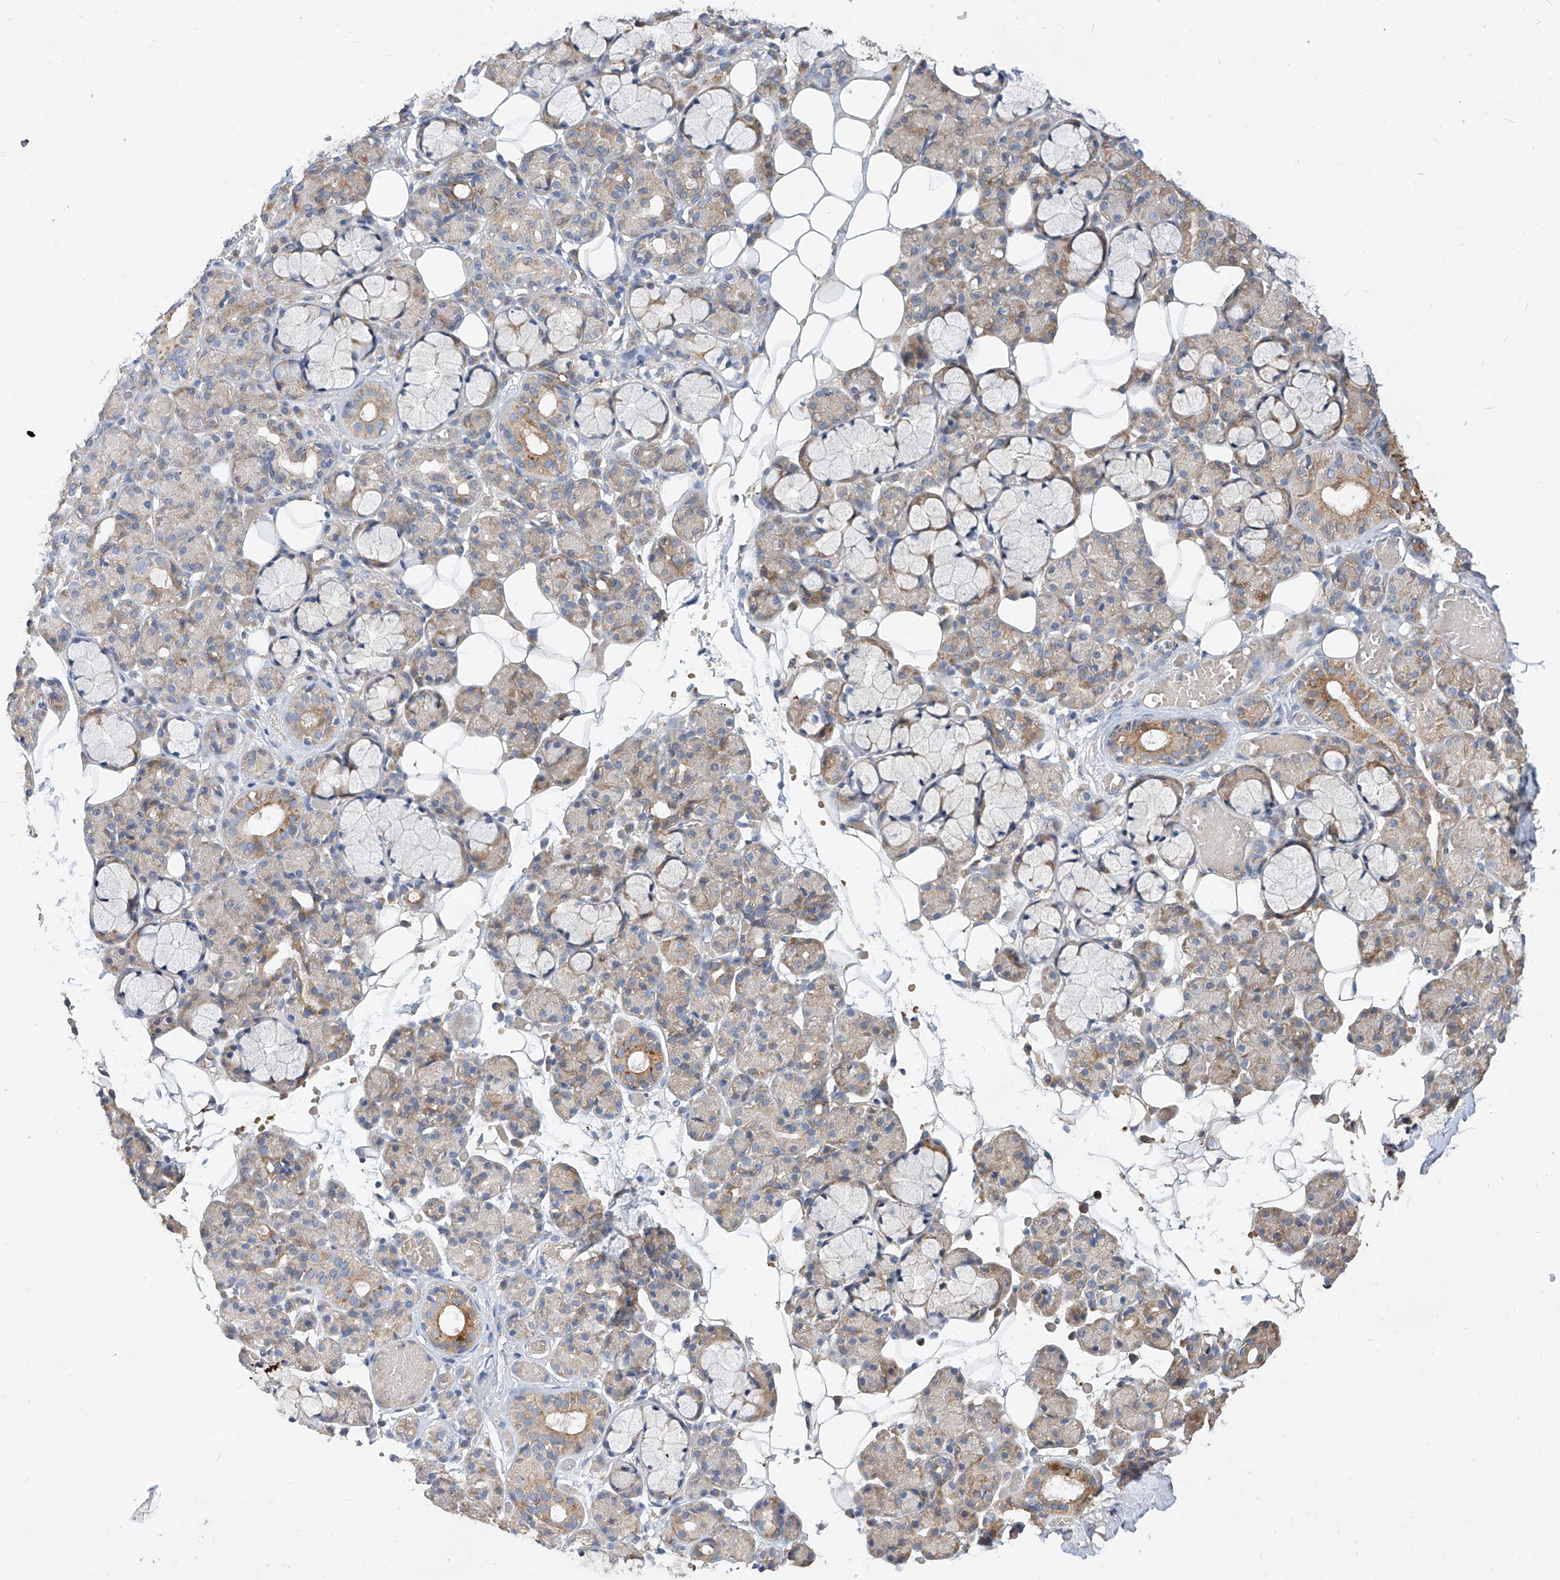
{"staining": {"intensity": "moderate", "quantity": "<25%", "location": "cytoplasmic/membranous"}, "tissue": "salivary gland", "cell_type": "Glandular cells", "image_type": "normal", "snomed": [{"axis": "morphology", "description": "Normal tissue, NOS"}, {"axis": "topography", "description": "Salivary gland"}], "caption": "Immunohistochemistry histopathology image of unremarkable salivary gland: human salivary gland stained using immunohistochemistry (IHC) exhibits low levels of moderate protein expression localized specifically in the cytoplasmic/membranous of glandular cells, appearing as a cytoplasmic/membranous brown color.", "gene": "DIRAS3", "patient": {"sex": "male", "age": 63}}